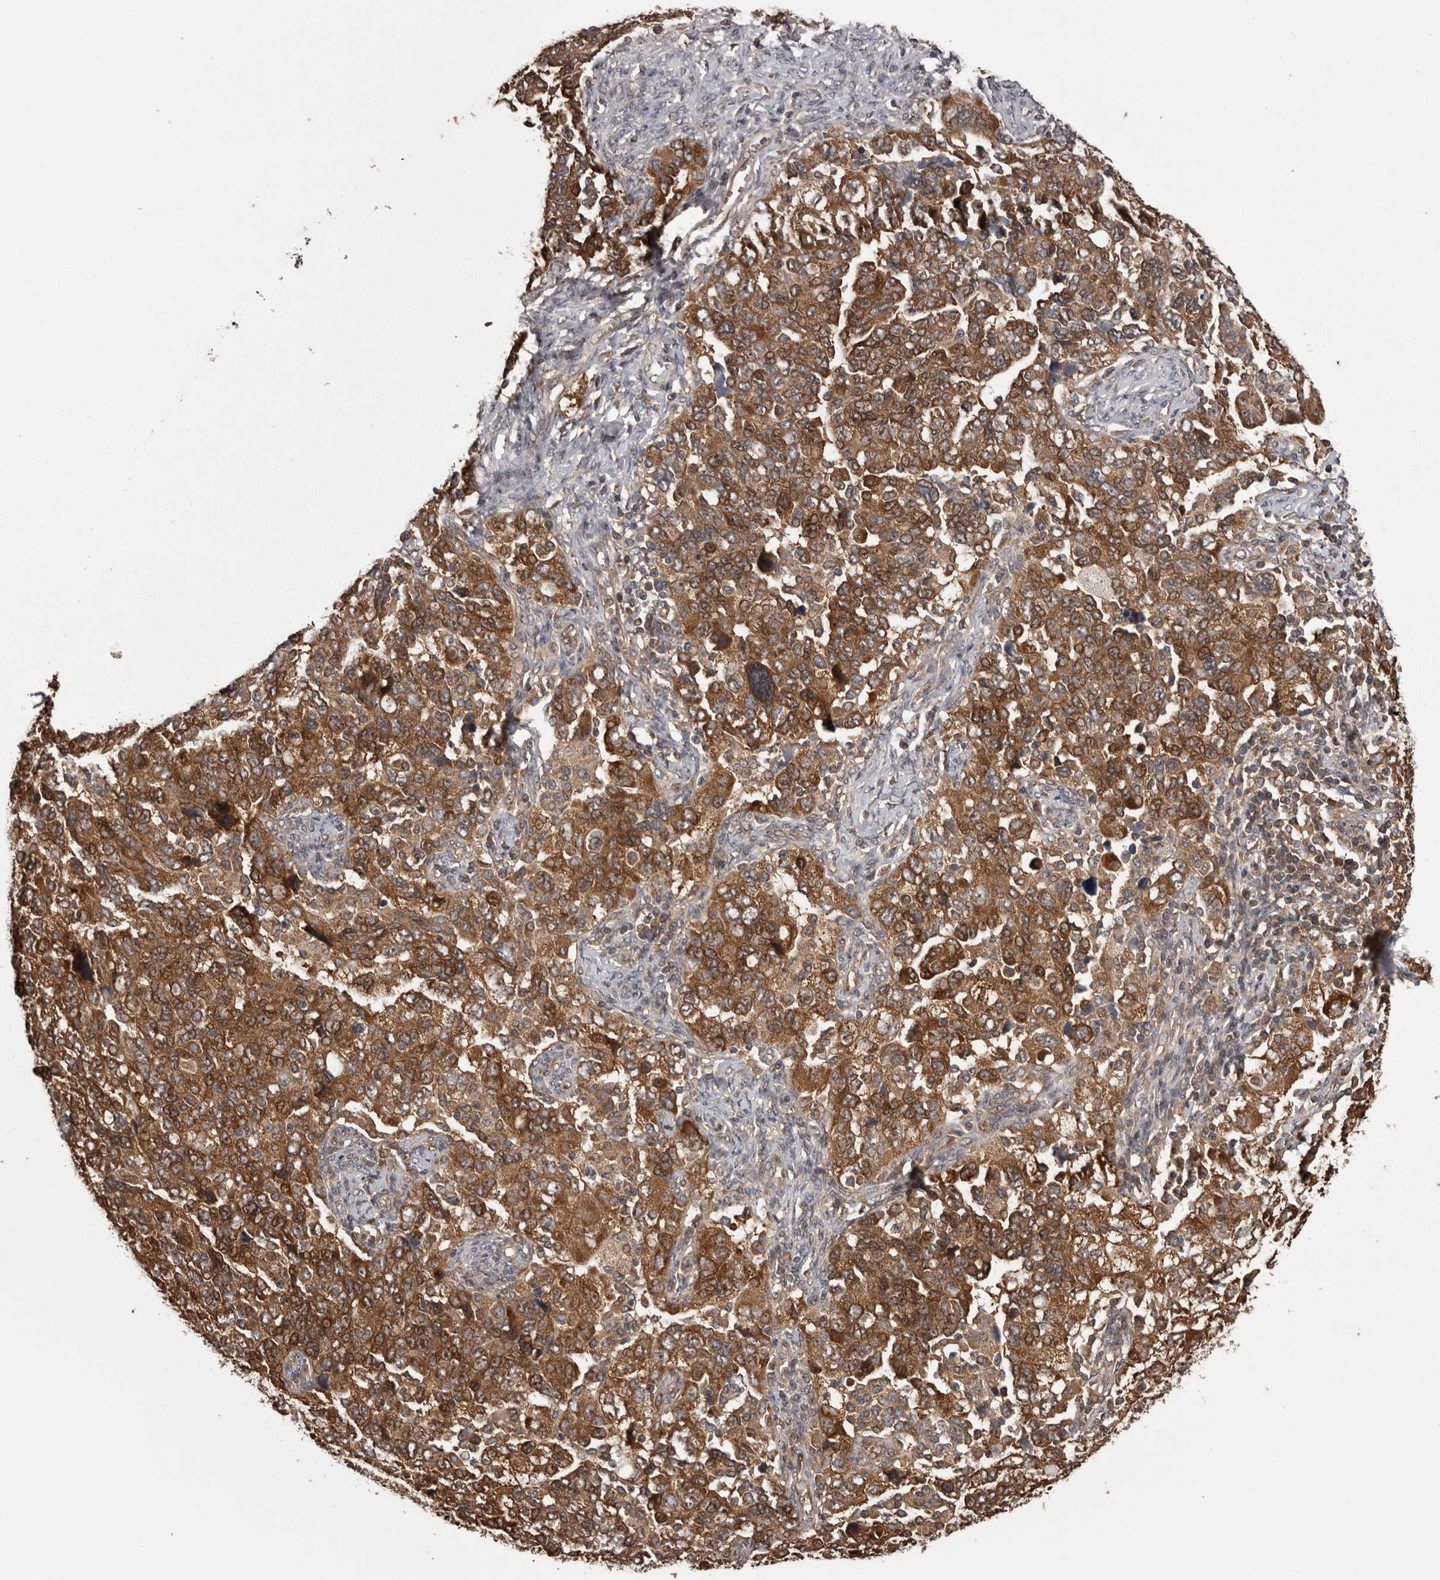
{"staining": {"intensity": "moderate", "quantity": ">75%", "location": "cytoplasmic/membranous"}, "tissue": "ovarian cancer", "cell_type": "Tumor cells", "image_type": "cancer", "snomed": [{"axis": "morphology", "description": "Carcinoma, NOS"}, {"axis": "morphology", "description": "Cystadenocarcinoma, serous, NOS"}, {"axis": "topography", "description": "Ovary"}], "caption": "A high-resolution histopathology image shows immunohistochemistry staining of ovarian cancer (serous cystadenocarcinoma), which exhibits moderate cytoplasmic/membranous staining in approximately >75% of tumor cells.", "gene": "DARS1", "patient": {"sex": "female", "age": 69}}